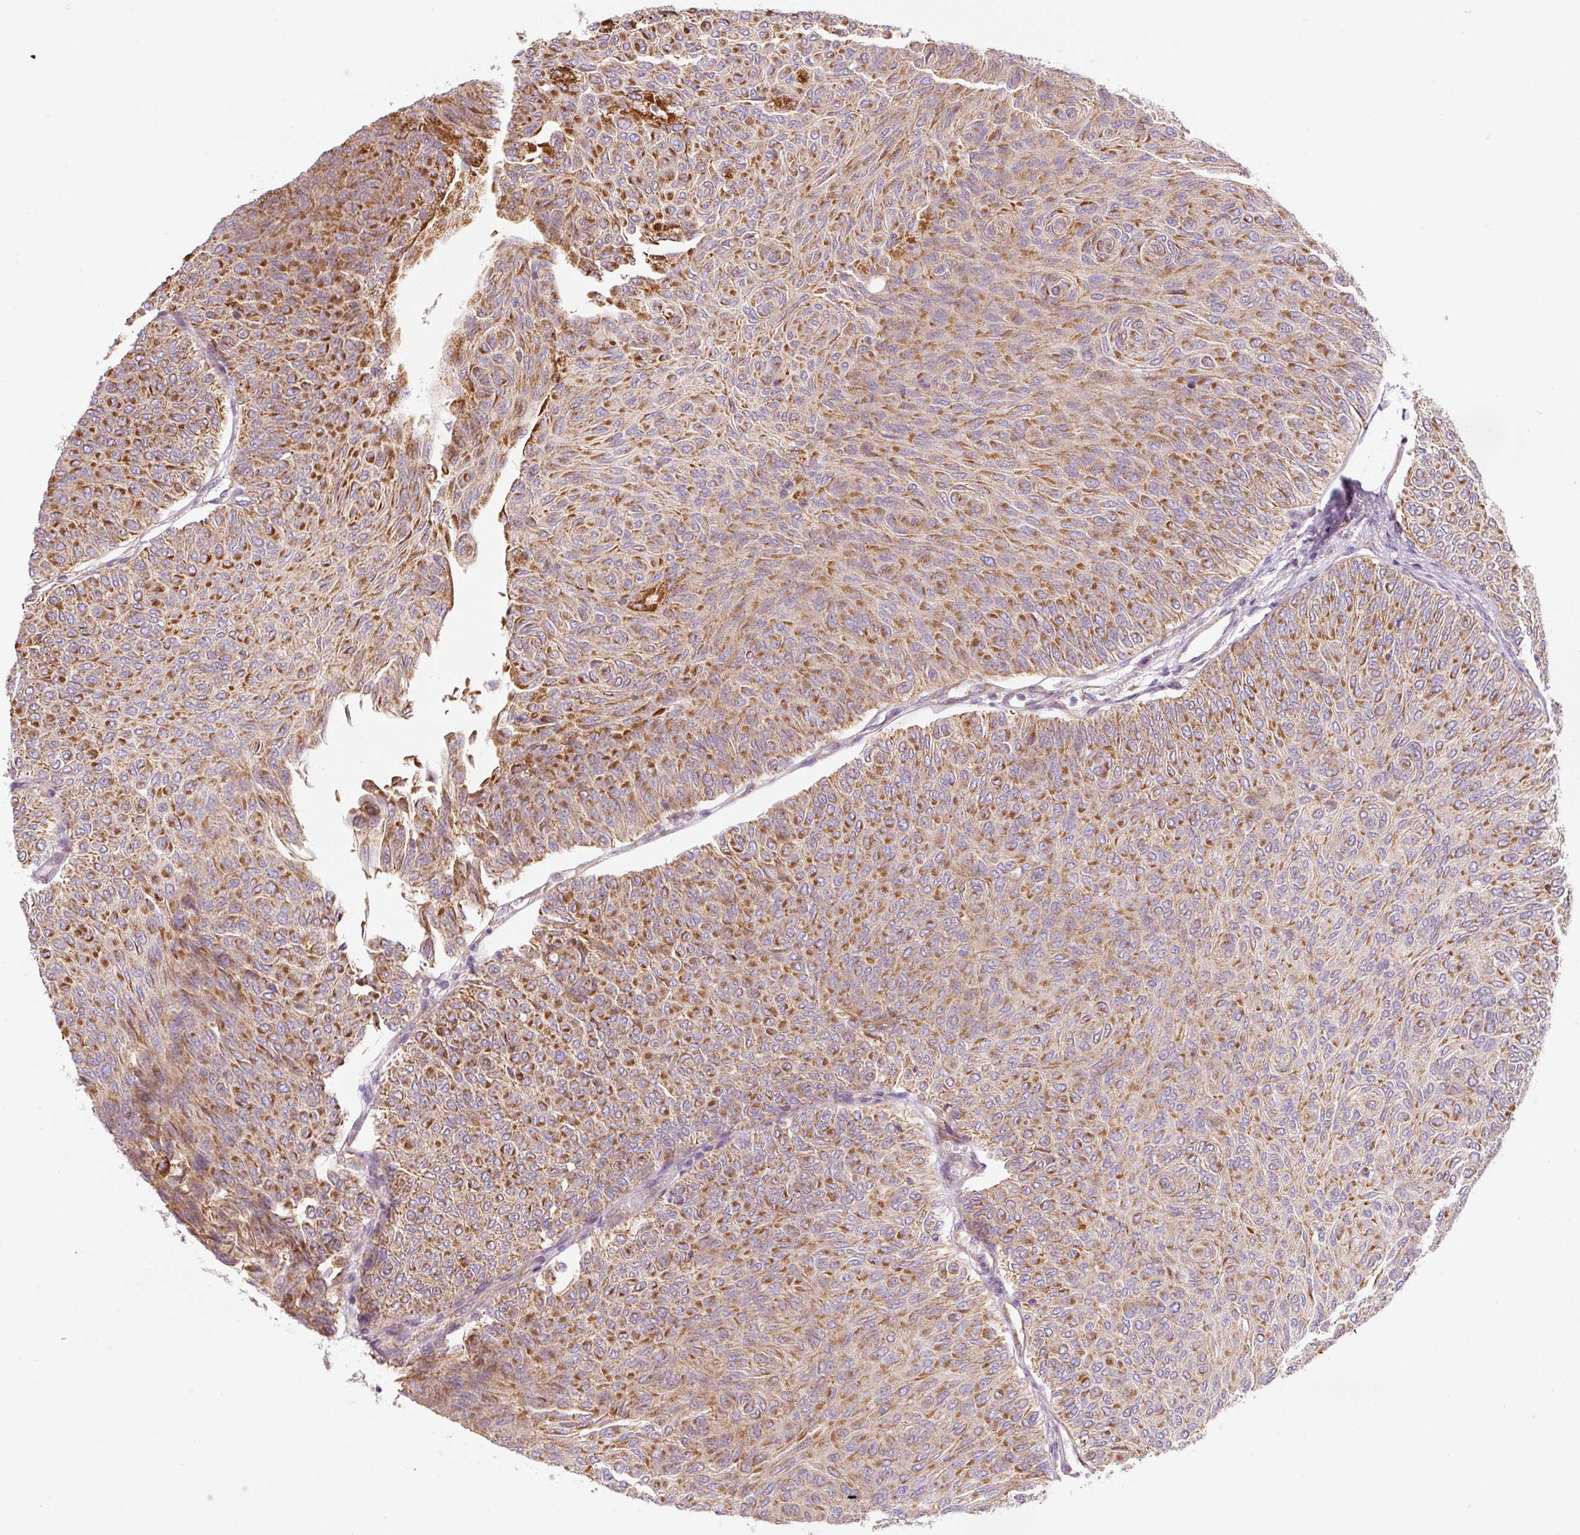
{"staining": {"intensity": "moderate", "quantity": ">75%", "location": "cytoplasmic/membranous"}, "tissue": "urothelial cancer", "cell_type": "Tumor cells", "image_type": "cancer", "snomed": [{"axis": "morphology", "description": "Urothelial carcinoma, Low grade"}, {"axis": "topography", "description": "Urinary bladder"}], "caption": "The photomicrograph demonstrates immunohistochemical staining of urothelial carcinoma (low-grade). There is moderate cytoplasmic/membranous positivity is appreciated in approximately >75% of tumor cells.", "gene": "MORN4", "patient": {"sex": "male", "age": 78}}